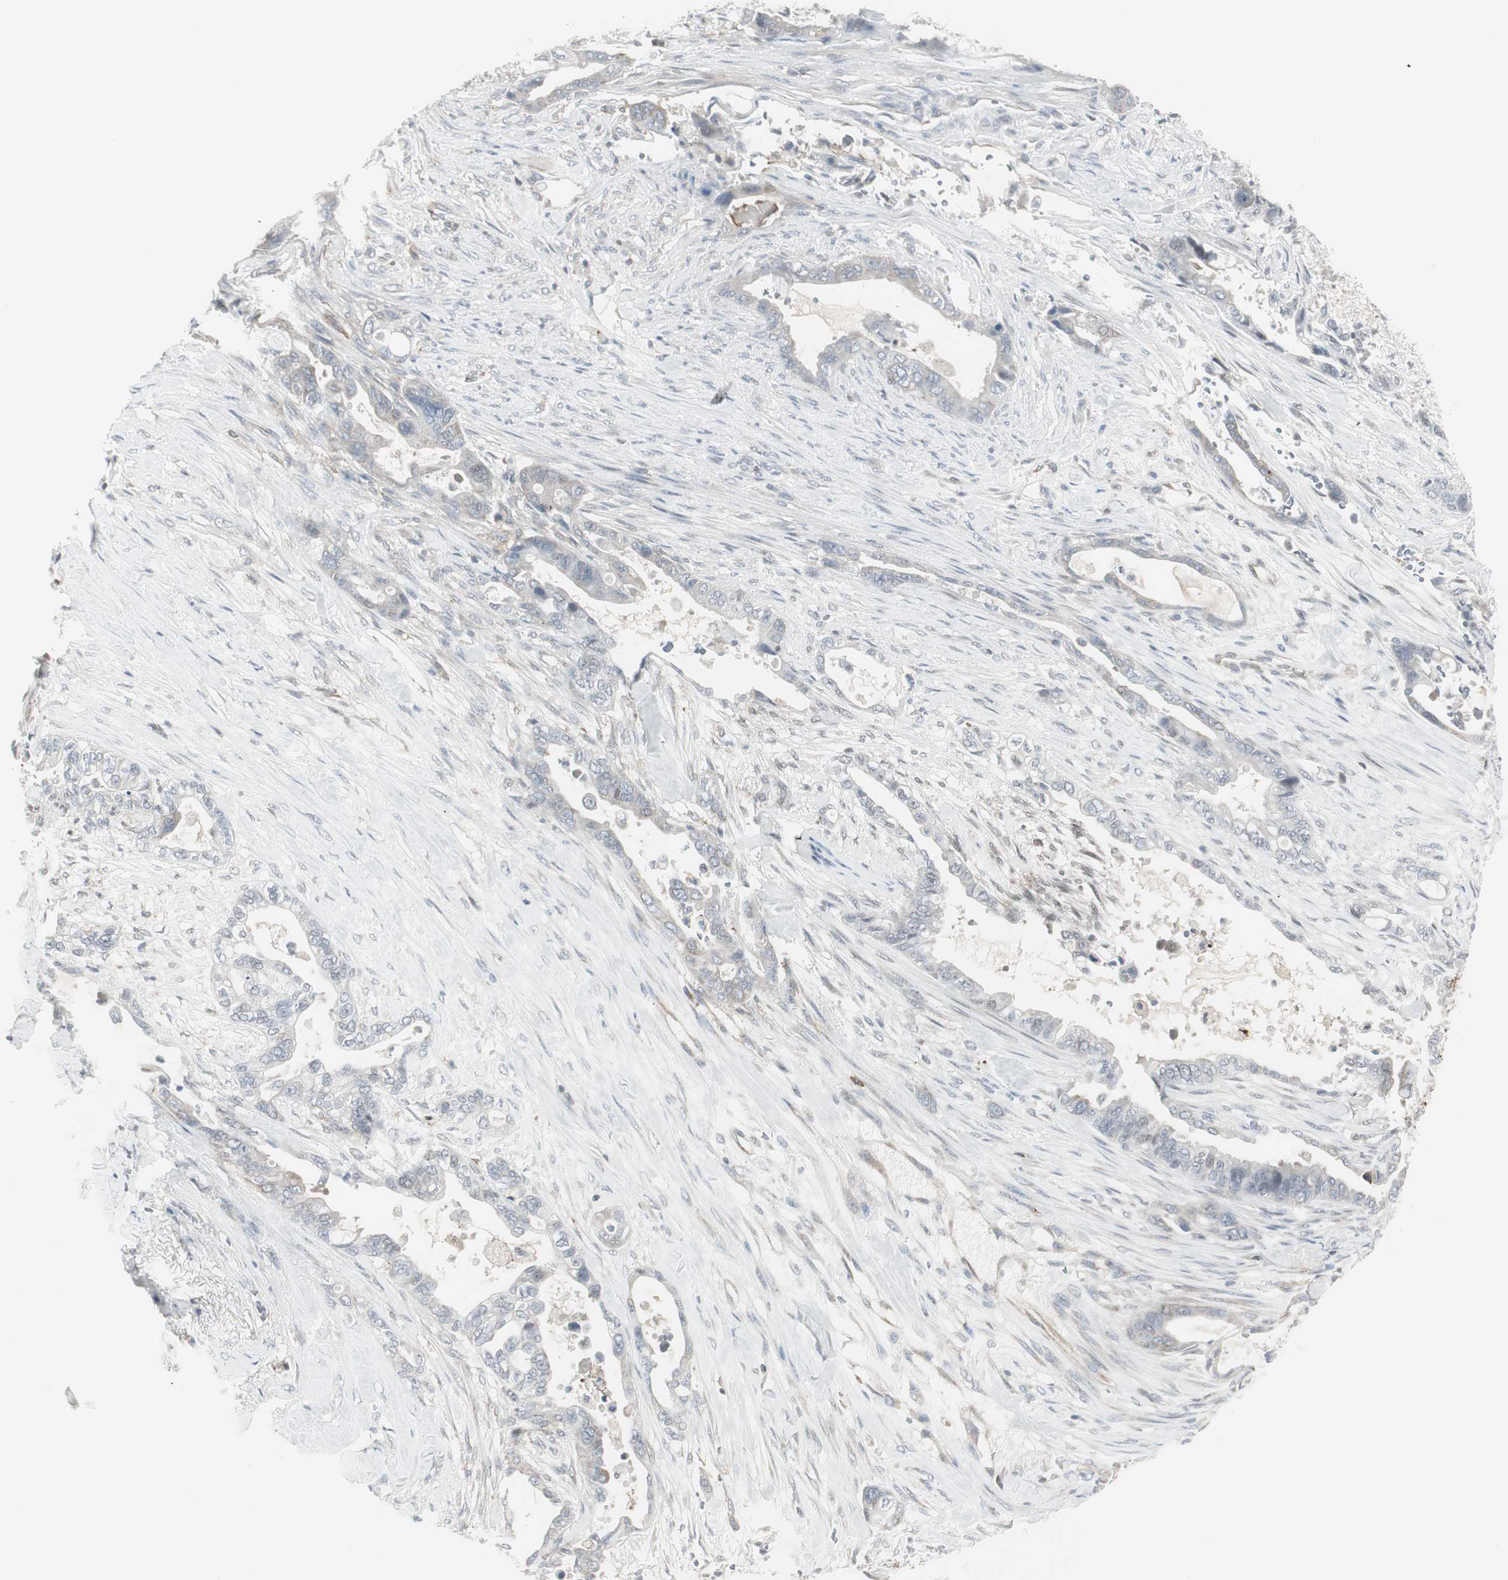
{"staining": {"intensity": "negative", "quantity": "none", "location": "none"}, "tissue": "pancreatic cancer", "cell_type": "Tumor cells", "image_type": "cancer", "snomed": [{"axis": "morphology", "description": "Adenocarcinoma, NOS"}, {"axis": "topography", "description": "Pancreas"}], "caption": "A high-resolution histopathology image shows immunohistochemistry staining of adenocarcinoma (pancreatic), which exhibits no significant positivity in tumor cells.", "gene": "MAP4K4", "patient": {"sex": "male", "age": 70}}